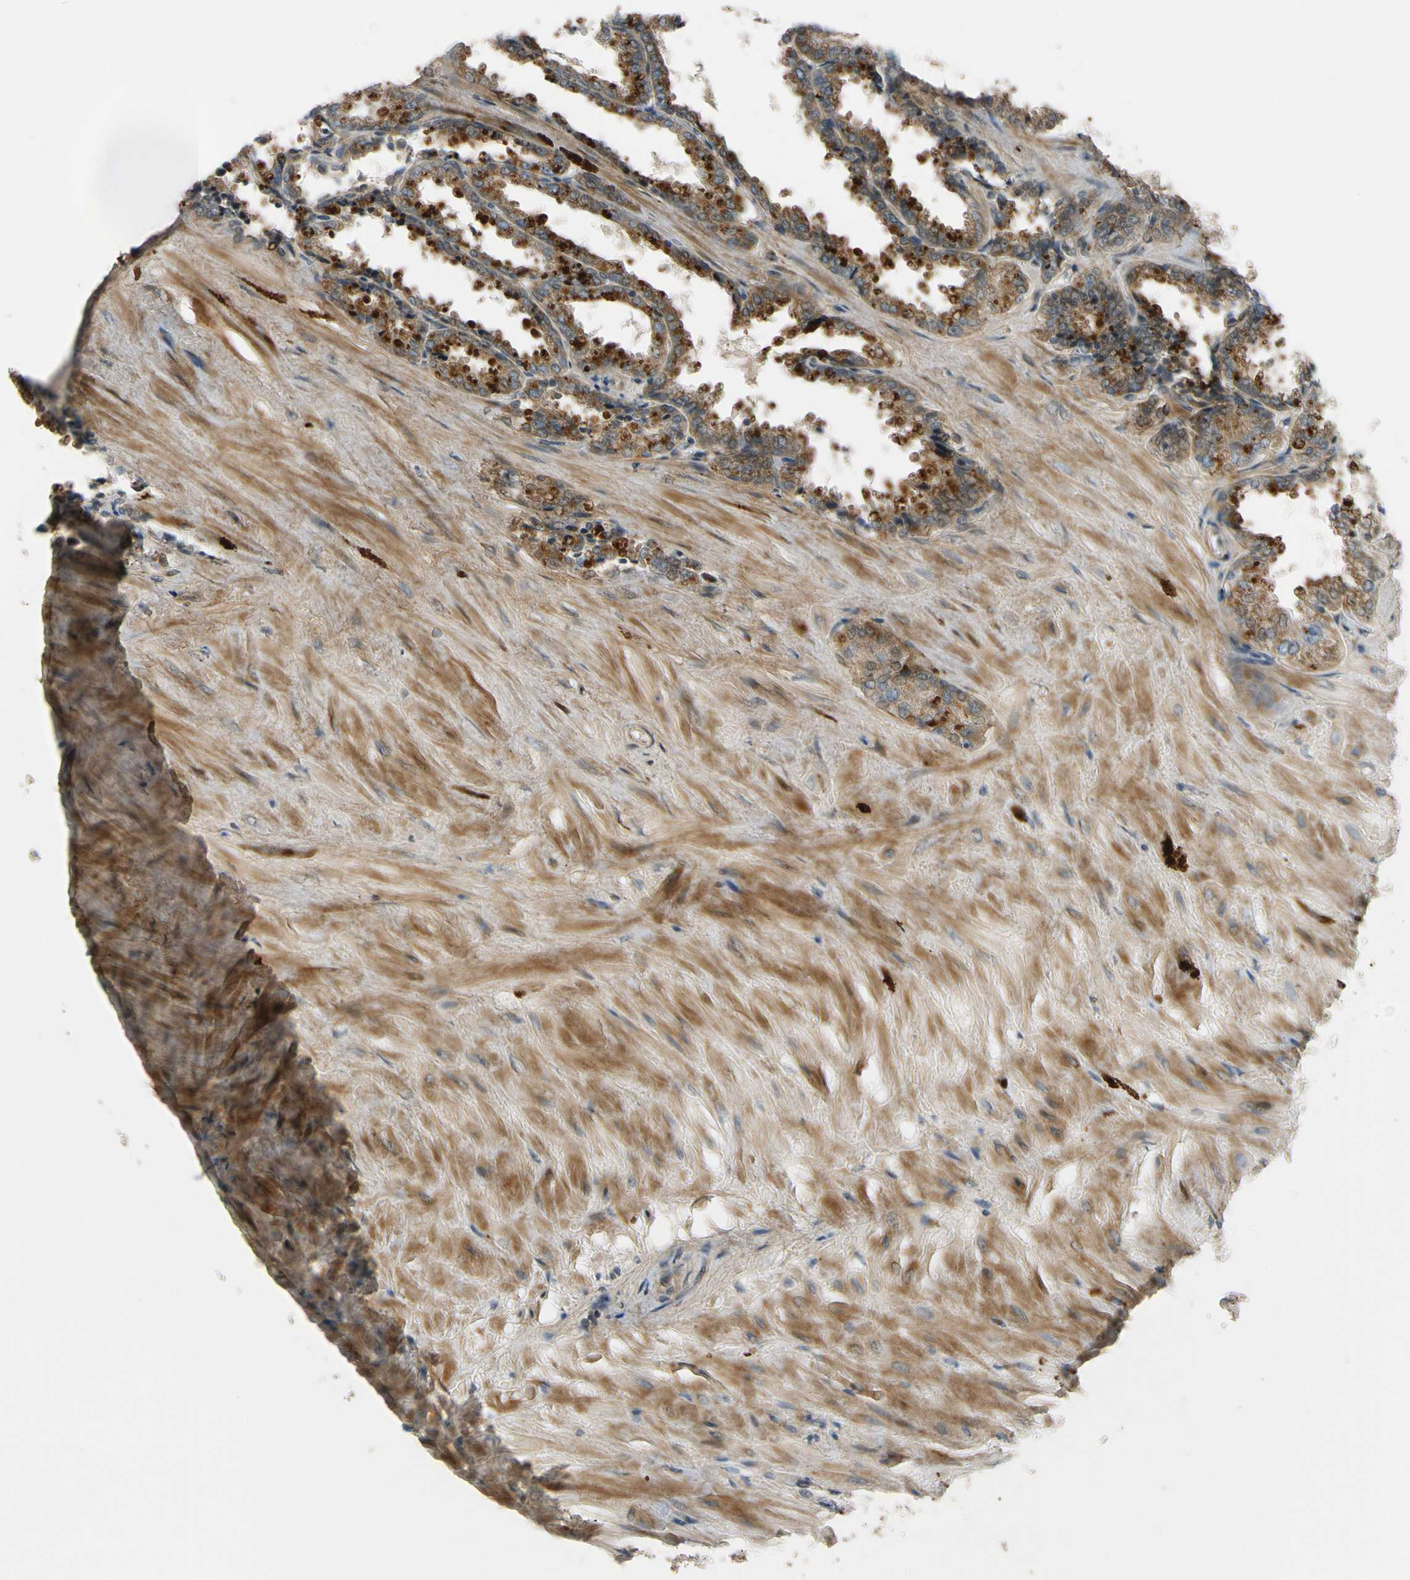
{"staining": {"intensity": "strong", "quantity": ">75%", "location": "cytoplasmic/membranous"}, "tissue": "seminal vesicle", "cell_type": "Glandular cells", "image_type": "normal", "snomed": [{"axis": "morphology", "description": "Normal tissue, NOS"}, {"axis": "topography", "description": "Seminal veicle"}], "caption": "Strong cytoplasmic/membranous positivity for a protein is seen in about >75% of glandular cells of benign seminal vesicle using immunohistochemistry (IHC).", "gene": "MST1R", "patient": {"sex": "male", "age": 46}}